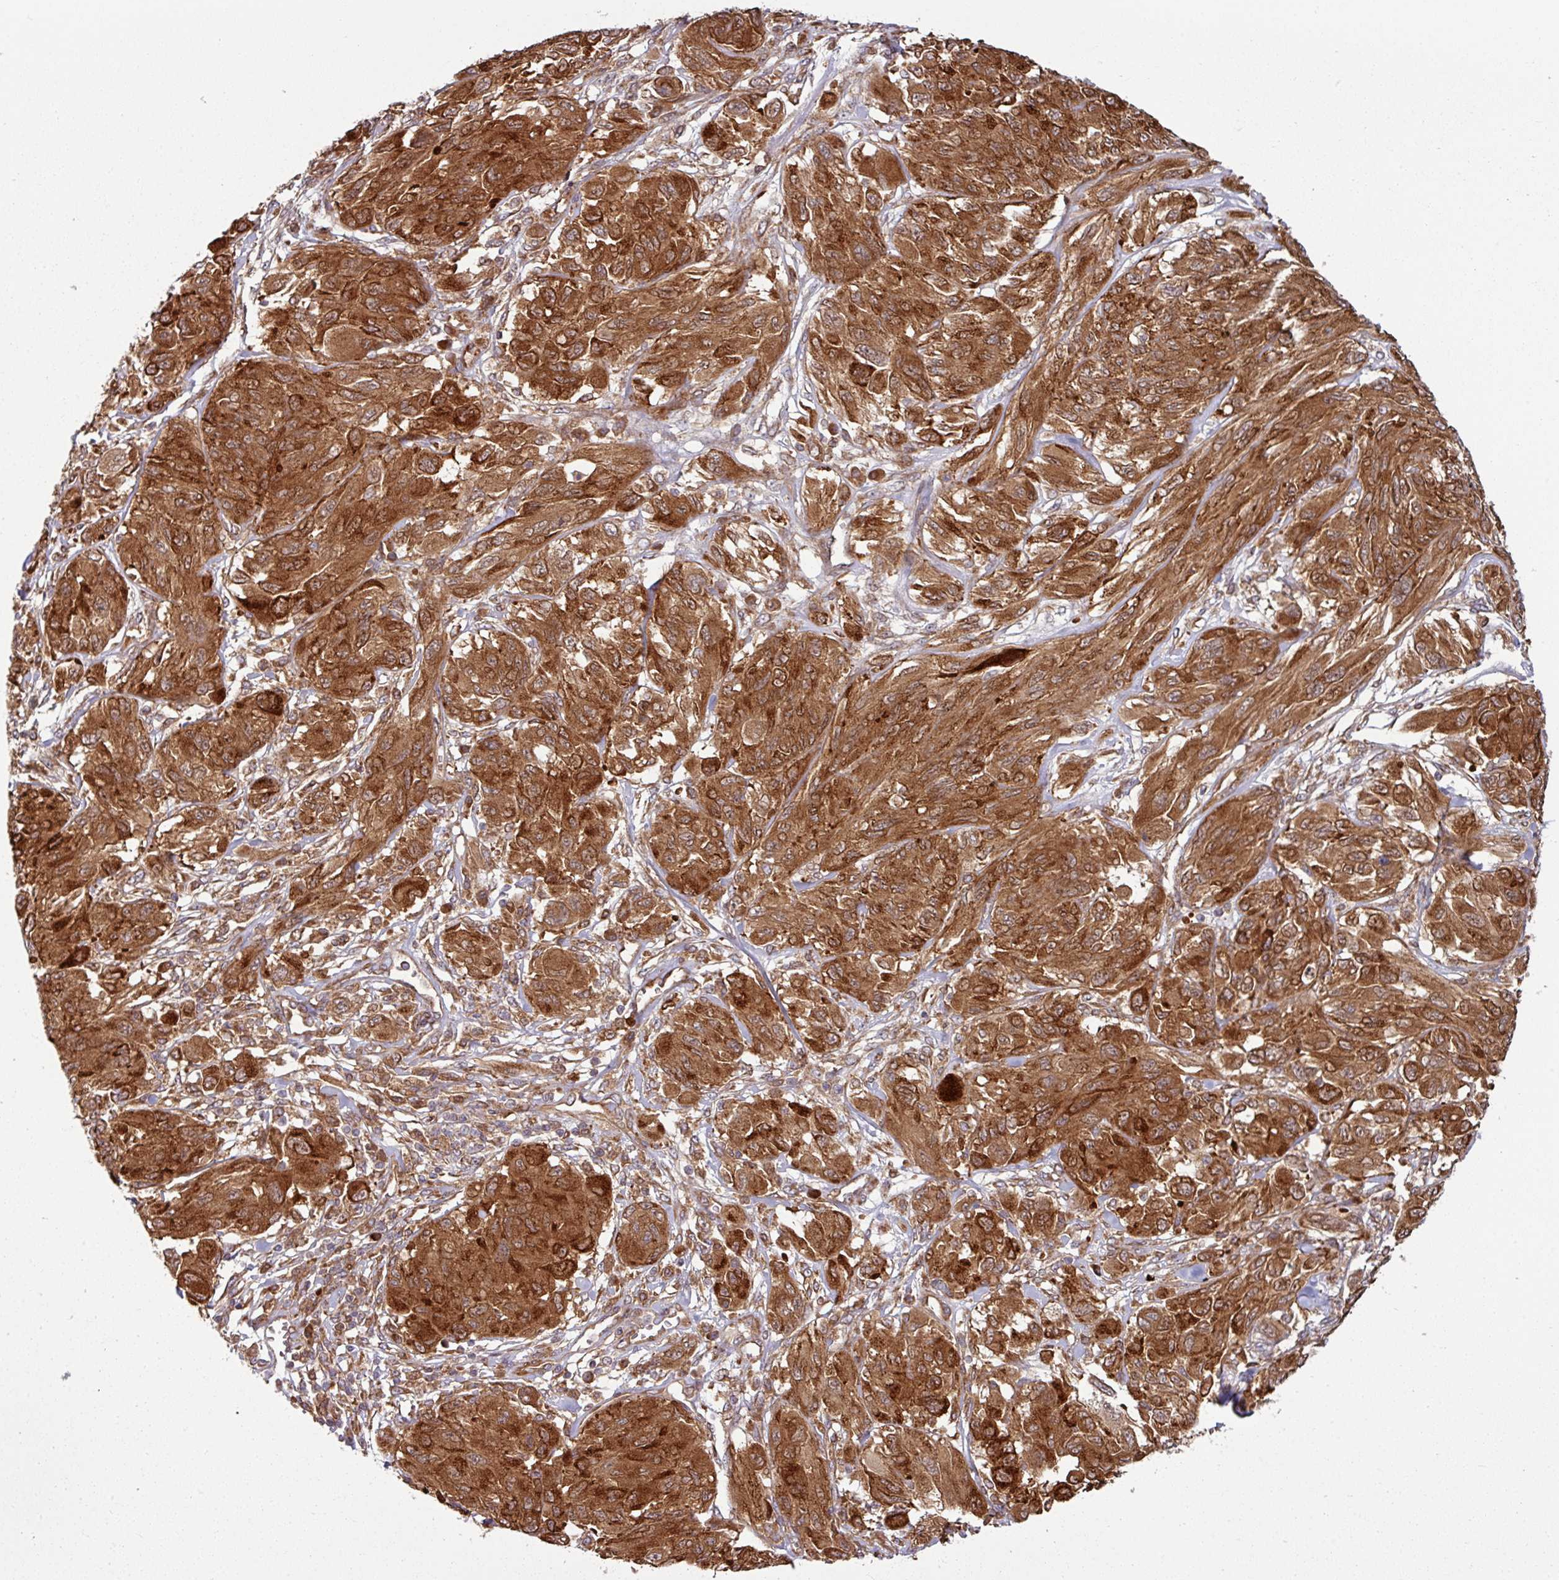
{"staining": {"intensity": "strong", "quantity": ">75%", "location": "cytoplasmic/membranous"}, "tissue": "melanoma", "cell_type": "Tumor cells", "image_type": "cancer", "snomed": [{"axis": "morphology", "description": "Malignant melanoma, NOS"}, {"axis": "topography", "description": "Skin"}], "caption": "This is a histology image of IHC staining of melanoma, which shows strong staining in the cytoplasmic/membranous of tumor cells.", "gene": "RAB5A", "patient": {"sex": "female", "age": 91}}